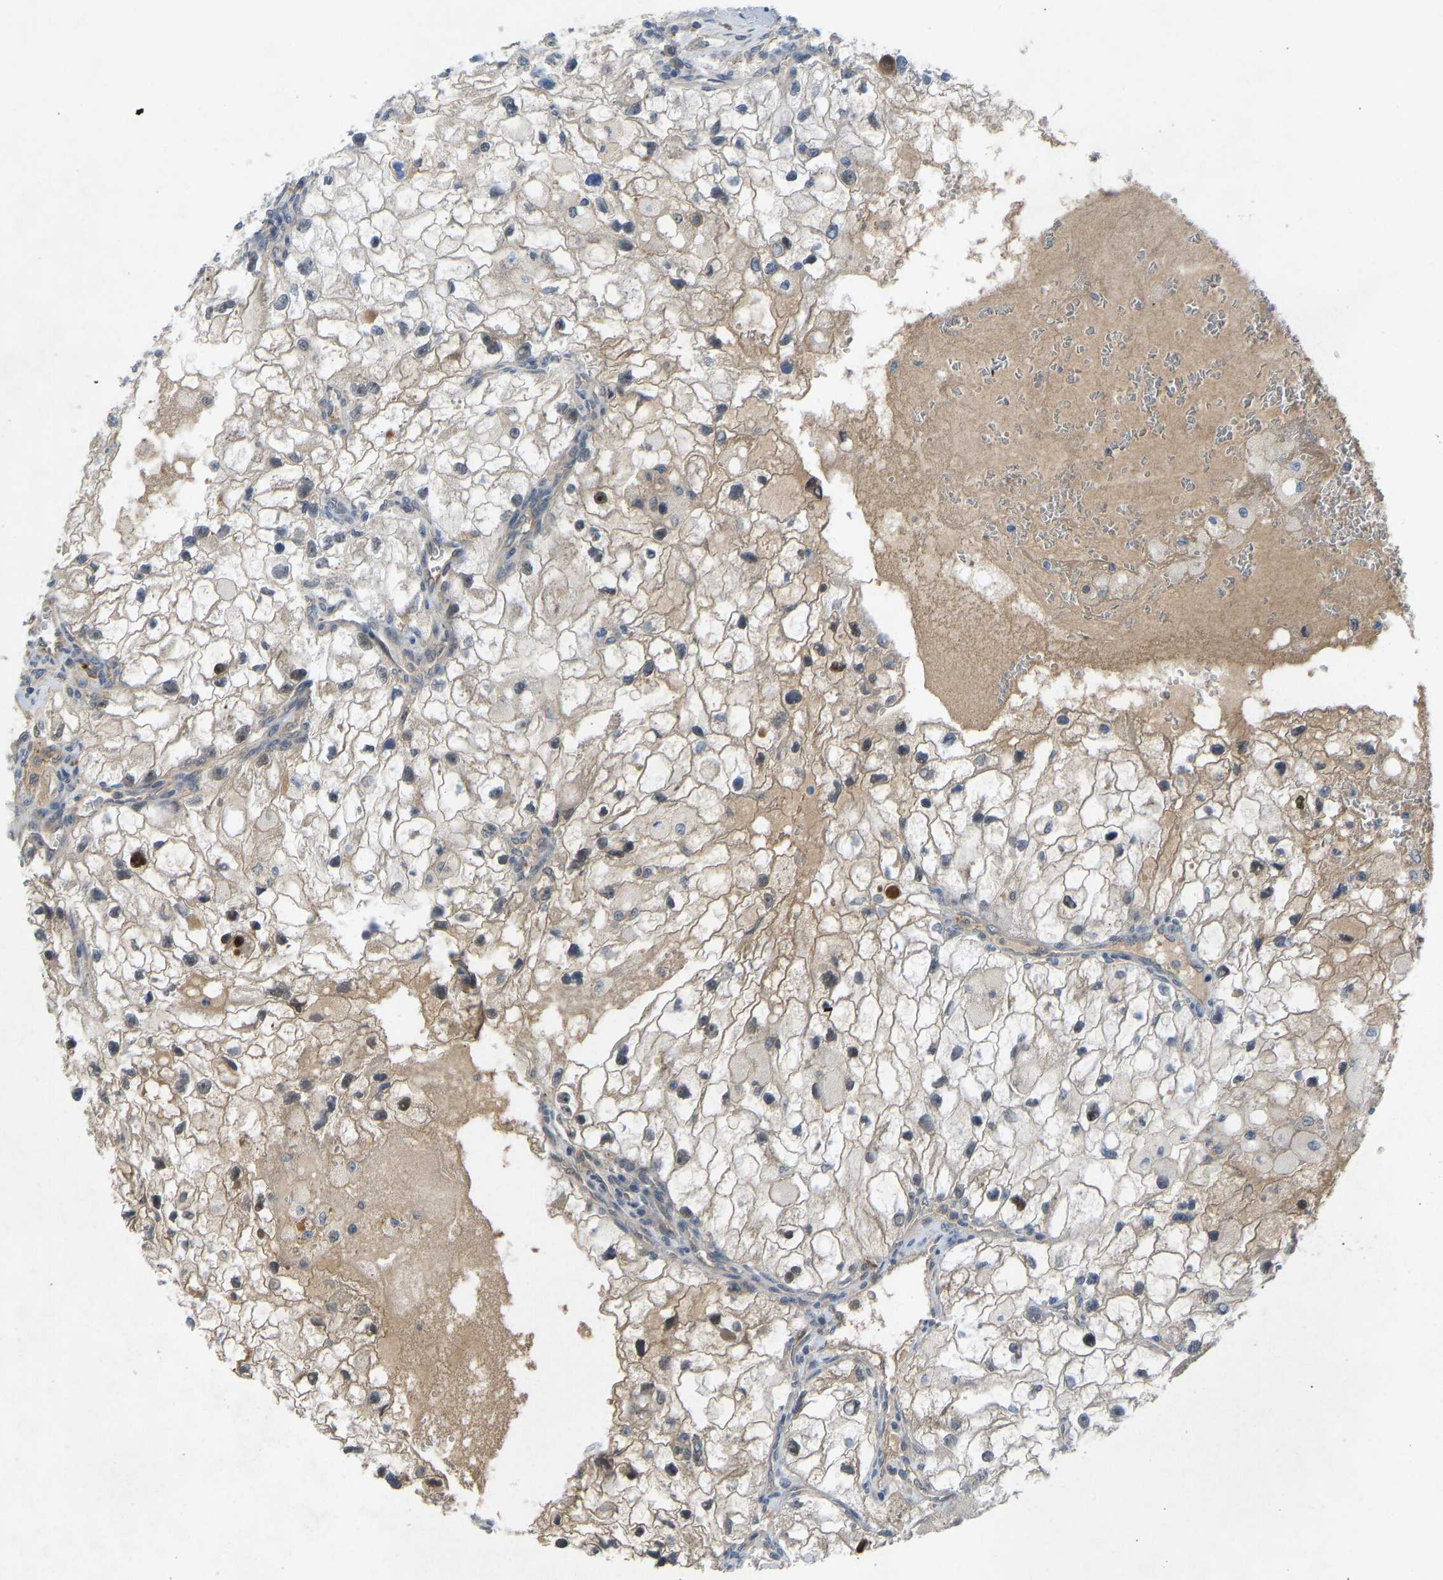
{"staining": {"intensity": "weak", "quantity": "<25%", "location": "cytoplasmic/membranous"}, "tissue": "renal cancer", "cell_type": "Tumor cells", "image_type": "cancer", "snomed": [{"axis": "morphology", "description": "Adenocarcinoma, NOS"}, {"axis": "topography", "description": "Kidney"}], "caption": "There is no significant positivity in tumor cells of adenocarcinoma (renal).", "gene": "ZNF251", "patient": {"sex": "female", "age": 70}}